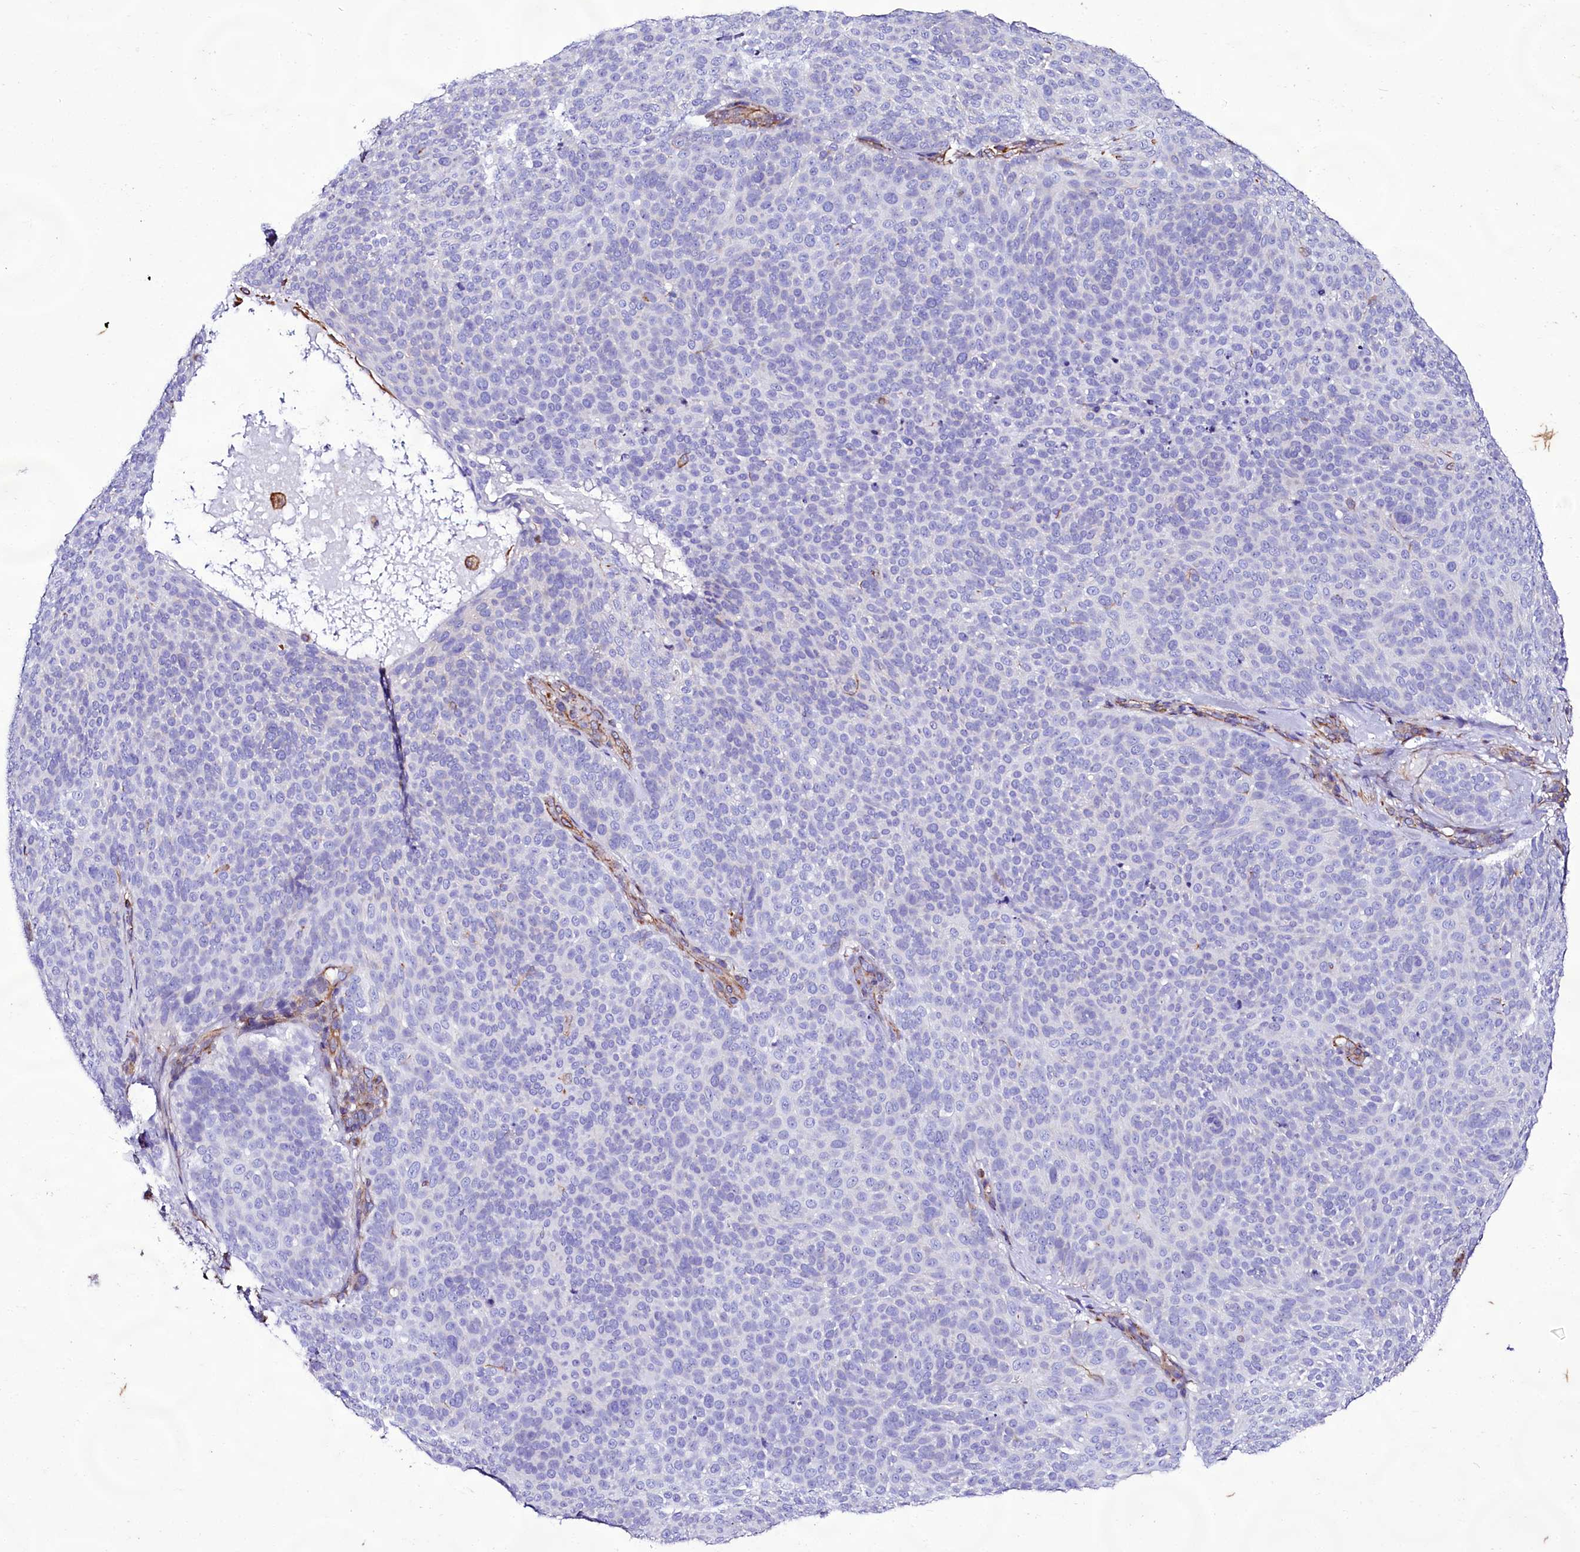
{"staining": {"intensity": "negative", "quantity": "none", "location": "none"}, "tissue": "skin cancer", "cell_type": "Tumor cells", "image_type": "cancer", "snomed": [{"axis": "morphology", "description": "Basal cell carcinoma"}, {"axis": "topography", "description": "Skin"}], "caption": "Skin cancer stained for a protein using immunohistochemistry reveals no positivity tumor cells.", "gene": "CD99", "patient": {"sex": "male", "age": 85}}